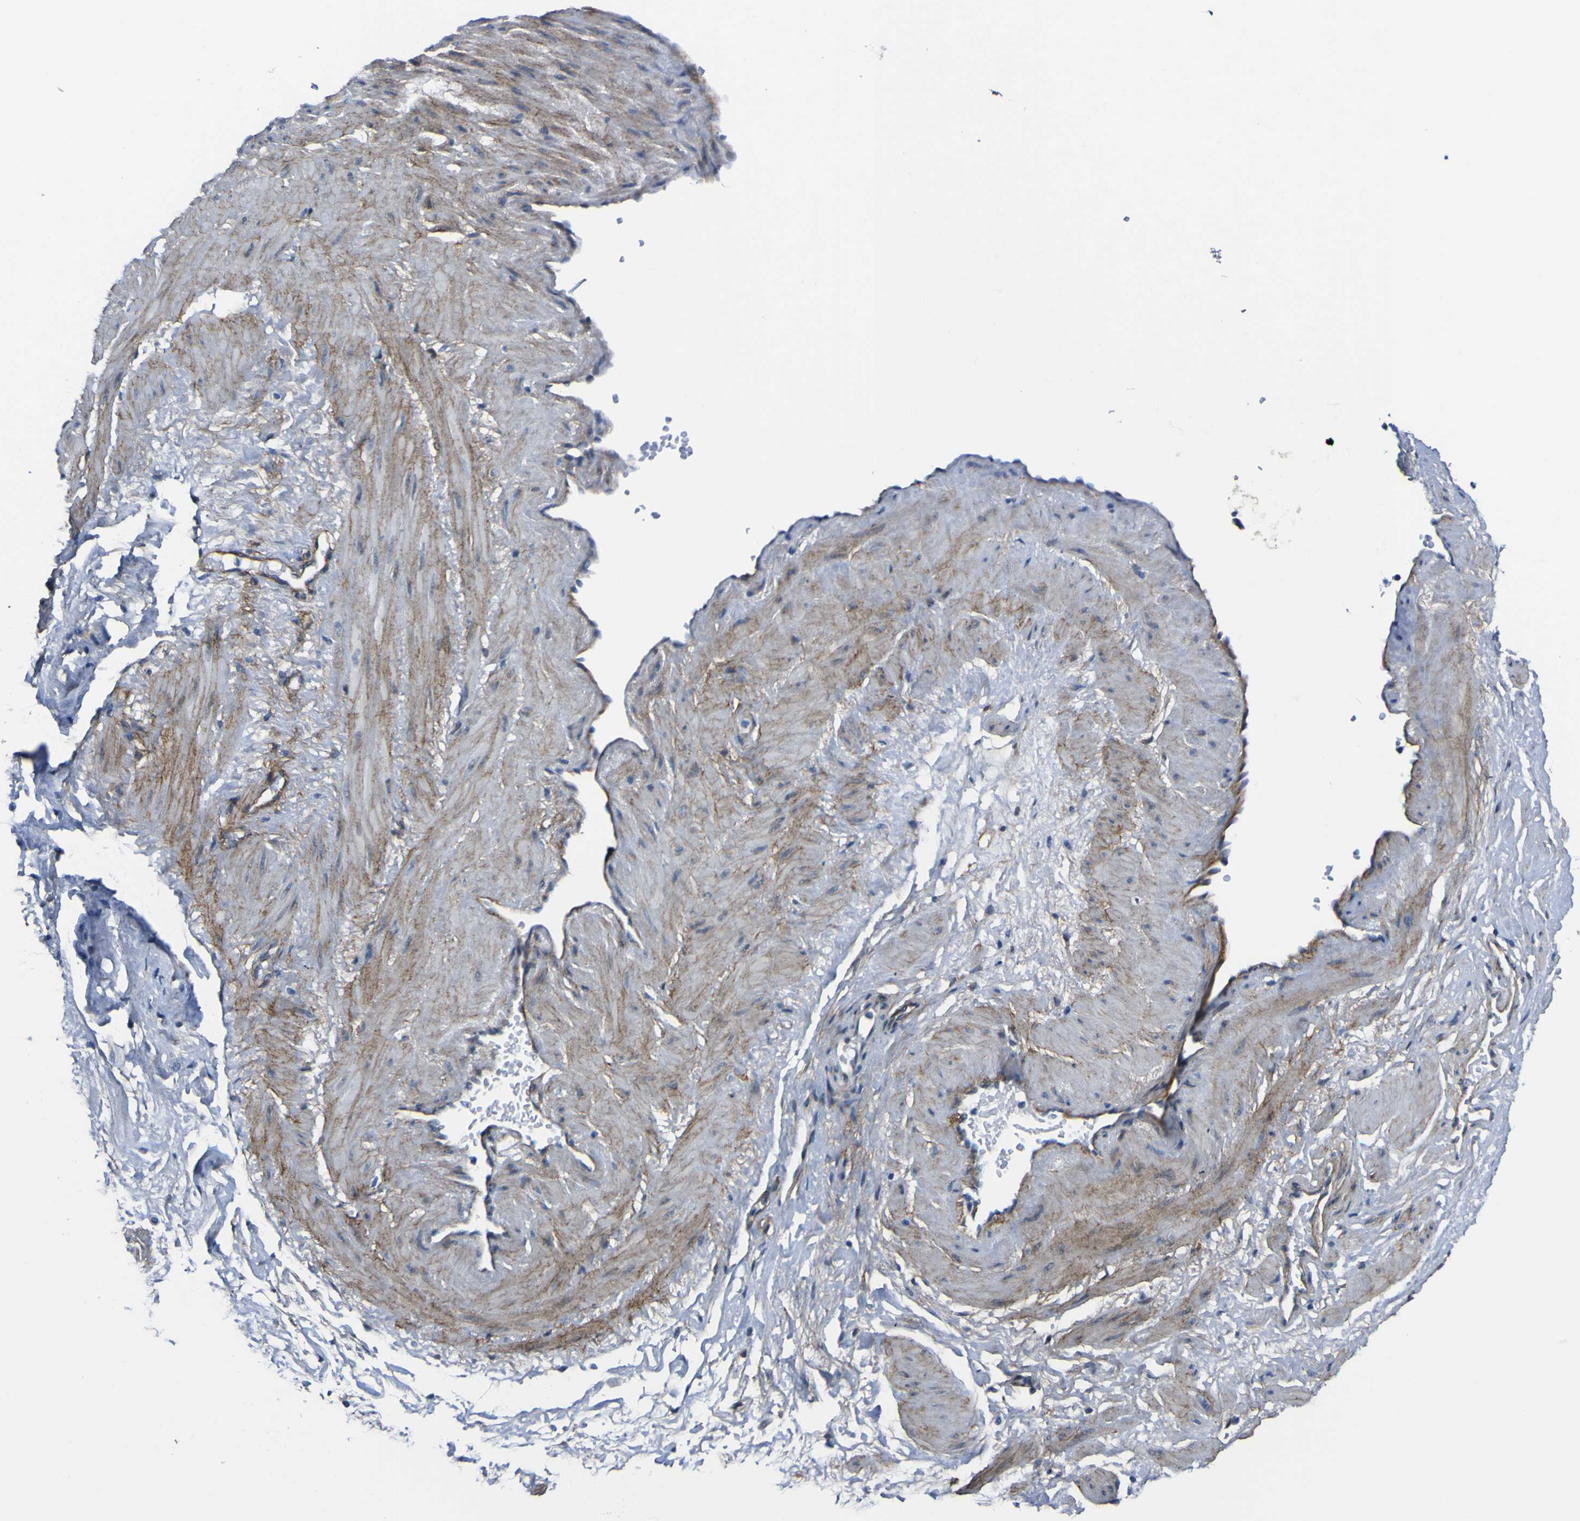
{"staining": {"intensity": "negative", "quantity": "none", "location": "none"}, "tissue": "adipose tissue", "cell_type": "Adipocytes", "image_type": "normal", "snomed": [{"axis": "morphology", "description": "Normal tissue, NOS"}, {"axis": "topography", "description": "Soft tissue"}, {"axis": "topography", "description": "Vascular tissue"}], "caption": "This photomicrograph is of unremarkable adipose tissue stained with immunohistochemistry to label a protein in brown with the nuclei are counter-stained blue. There is no staining in adipocytes.", "gene": "LRRN1", "patient": {"sex": "female", "age": 35}}